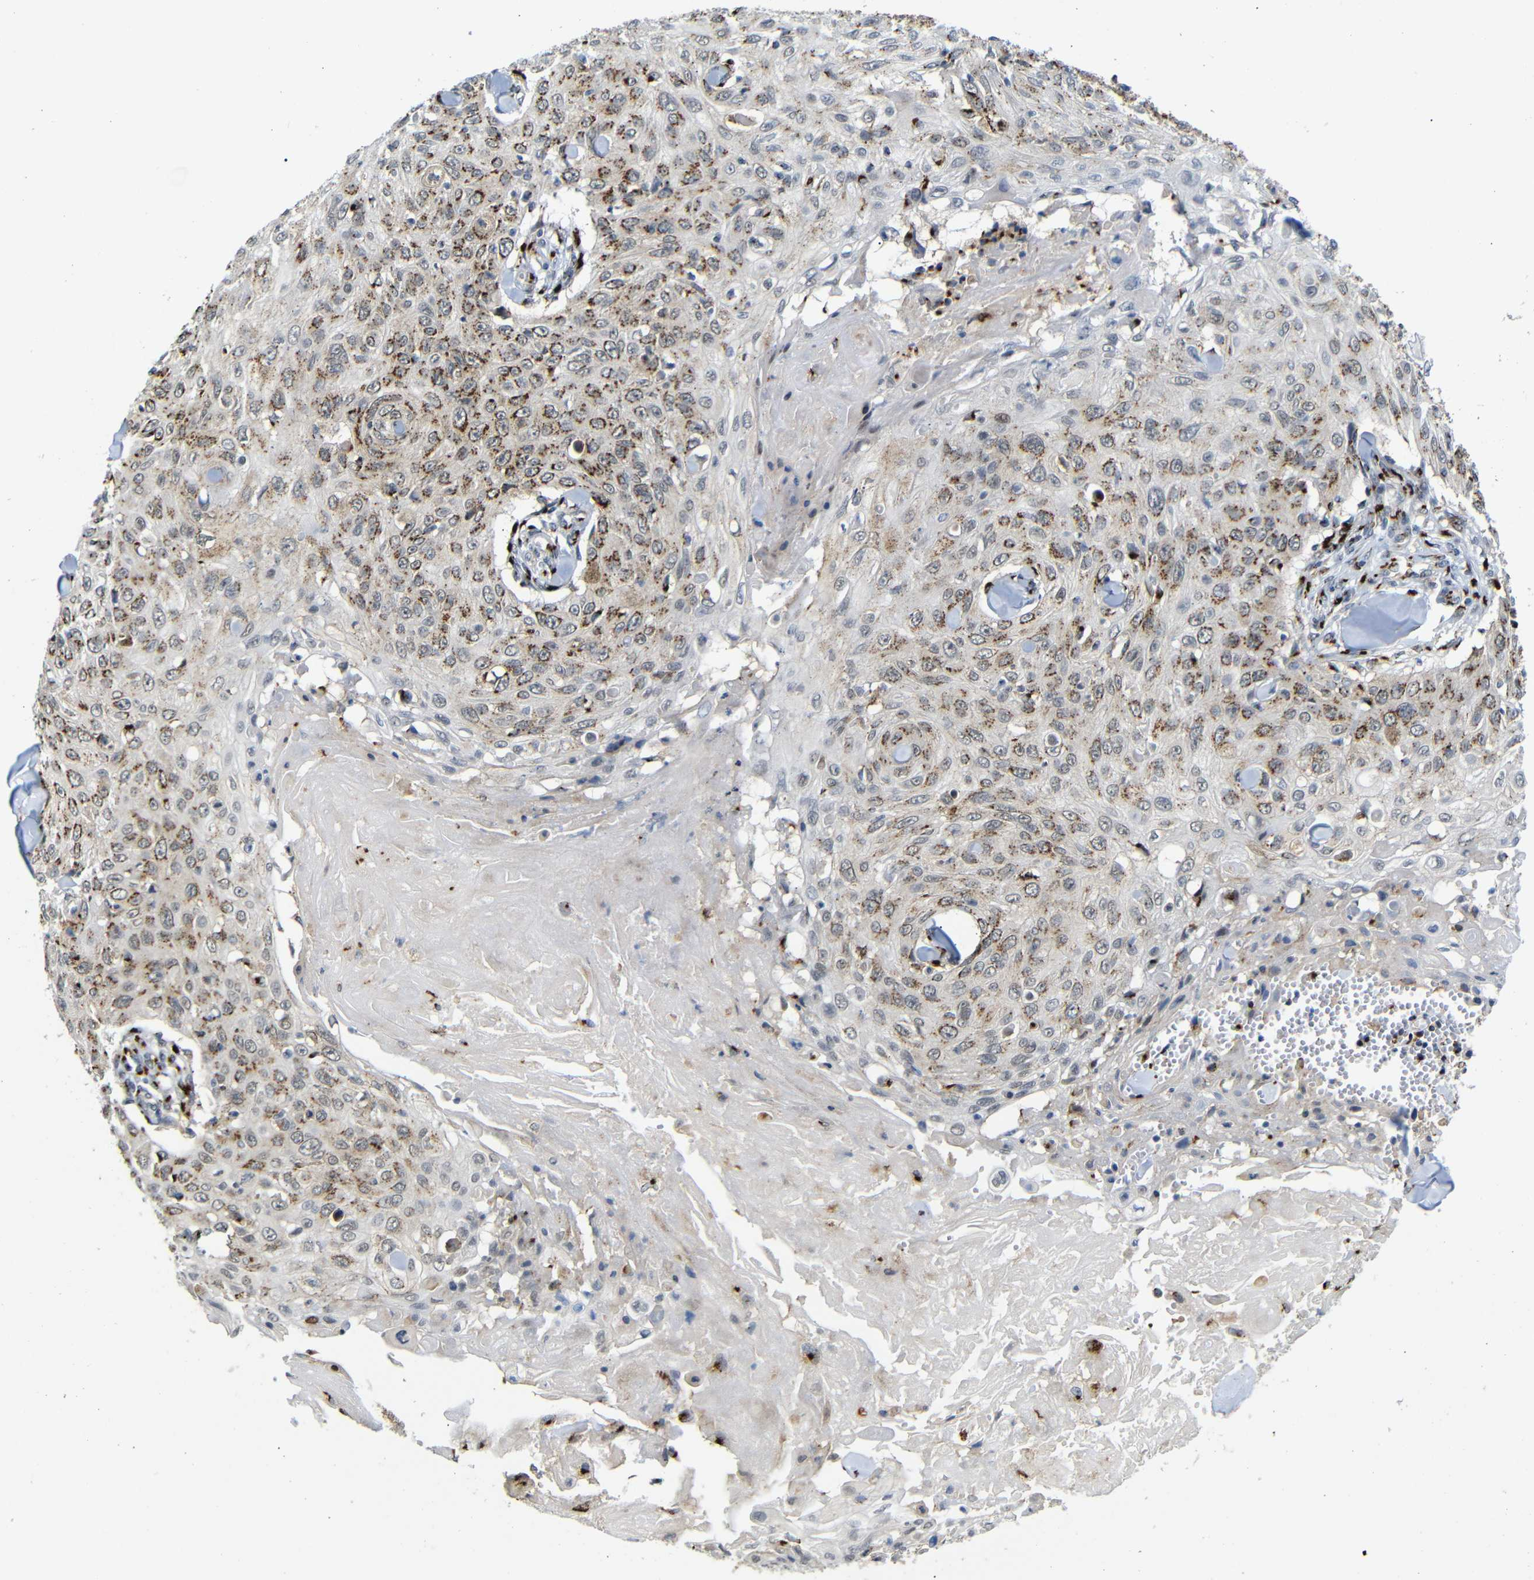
{"staining": {"intensity": "moderate", "quantity": ">75%", "location": "cytoplasmic/membranous"}, "tissue": "skin cancer", "cell_type": "Tumor cells", "image_type": "cancer", "snomed": [{"axis": "morphology", "description": "Squamous cell carcinoma, NOS"}, {"axis": "topography", "description": "Skin"}], "caption": "Human skin cancer (squamous cell carcinoma) stained with a protein marker exhibits moderate staining in tumor cells.", "gene": "TGOLN2", "patient": {"sex": "male", "age": 86}}